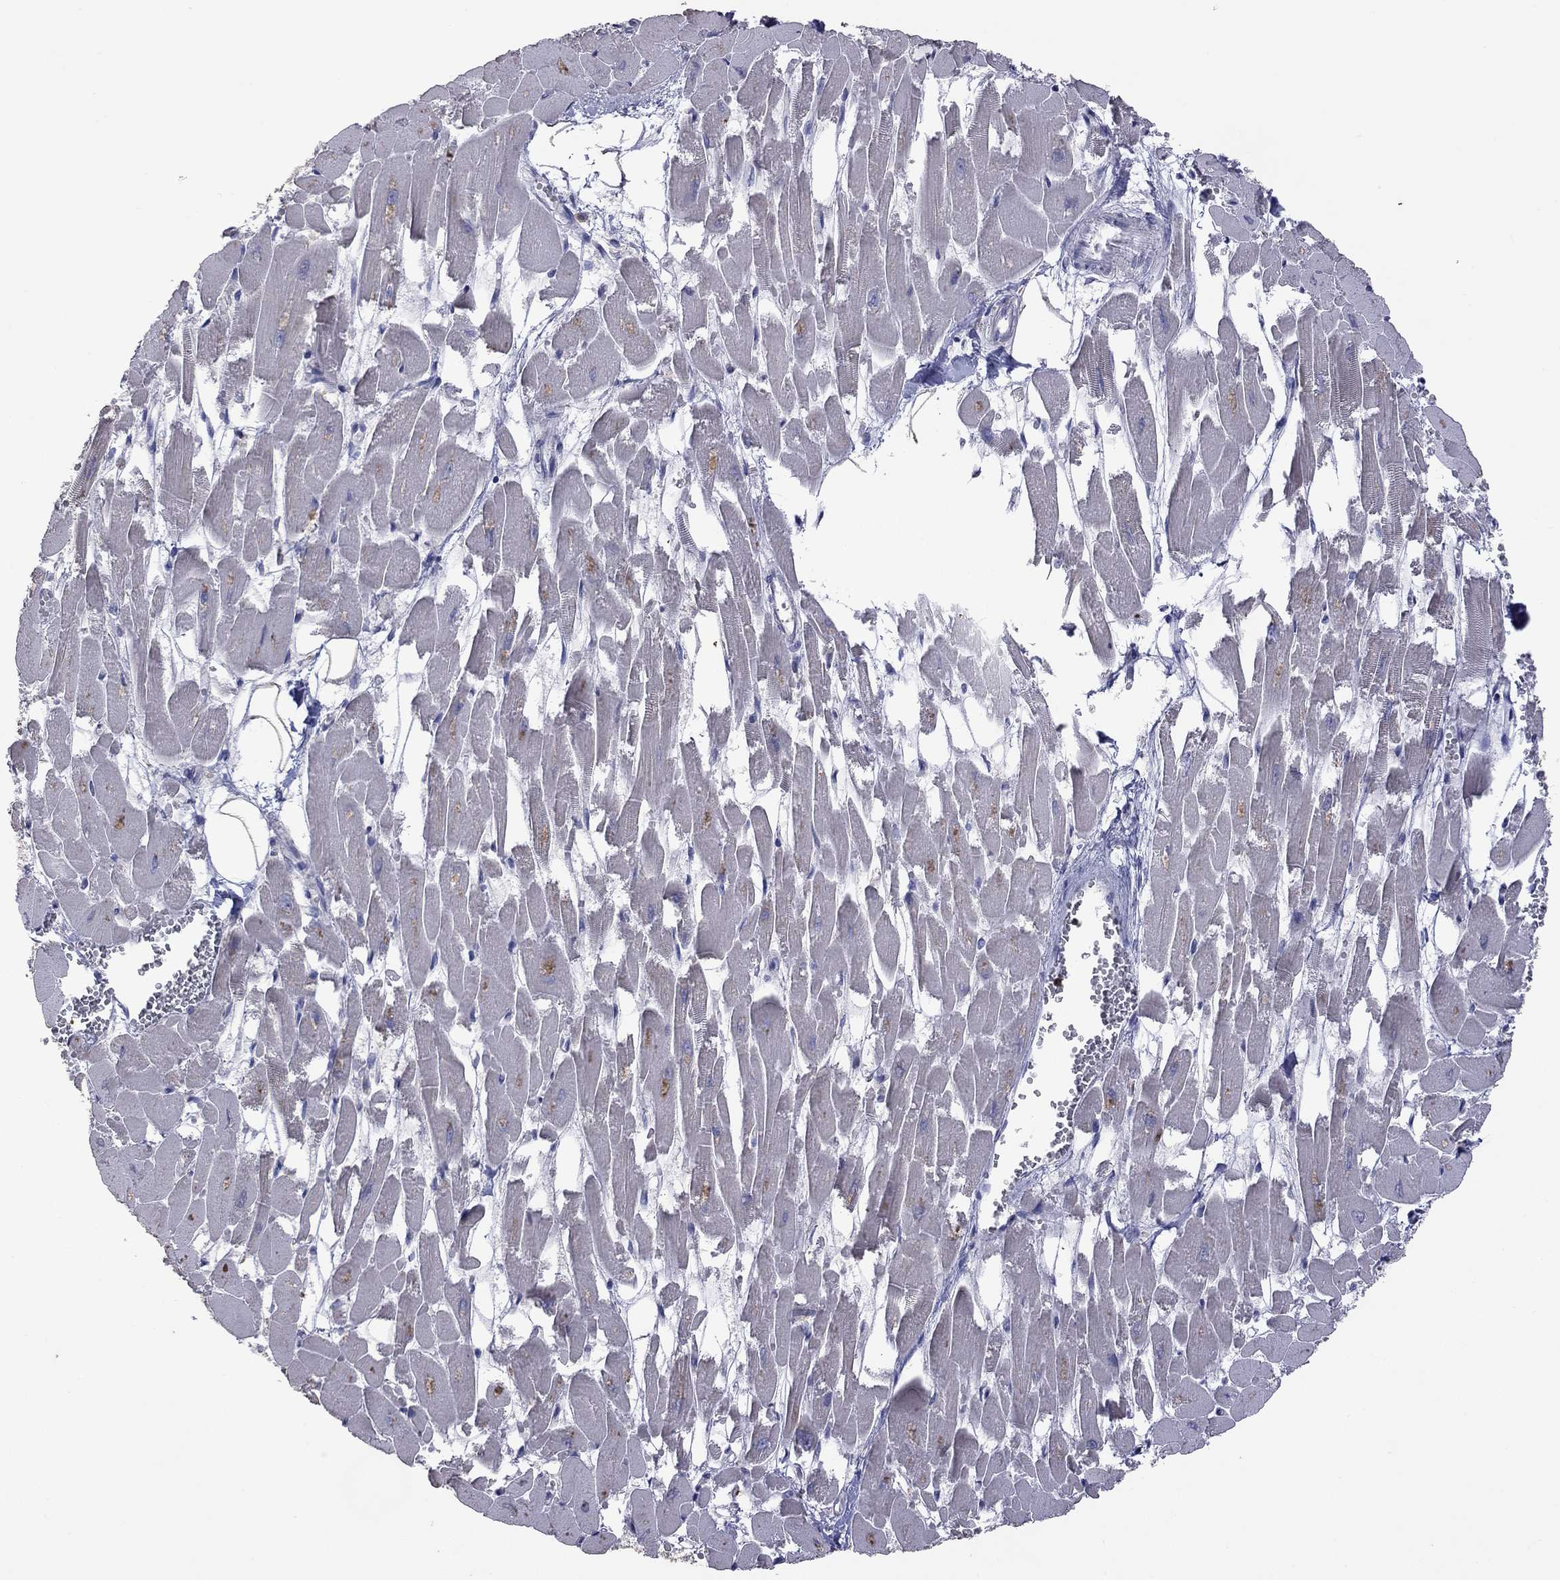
{"staining": {"intensity": "negative", "quantity": "none", "location": "none"}, "tissue": "heart muscle", "cell_type": "Cardiomyocytes", "image_type": "normal", "snomed": [{"axis": "morphology", "description": "Normal tissue, NOS"}, {"axis": "topography", "description": "Heart"}], "caption": "This is an immunohistochemistry (IHC) photomicrograph of normal heart muscle. There is no positivity in cardiomyocytes.", "gene": "ENSG00000288520", "patient": {"sex": "female", "age": 52}}